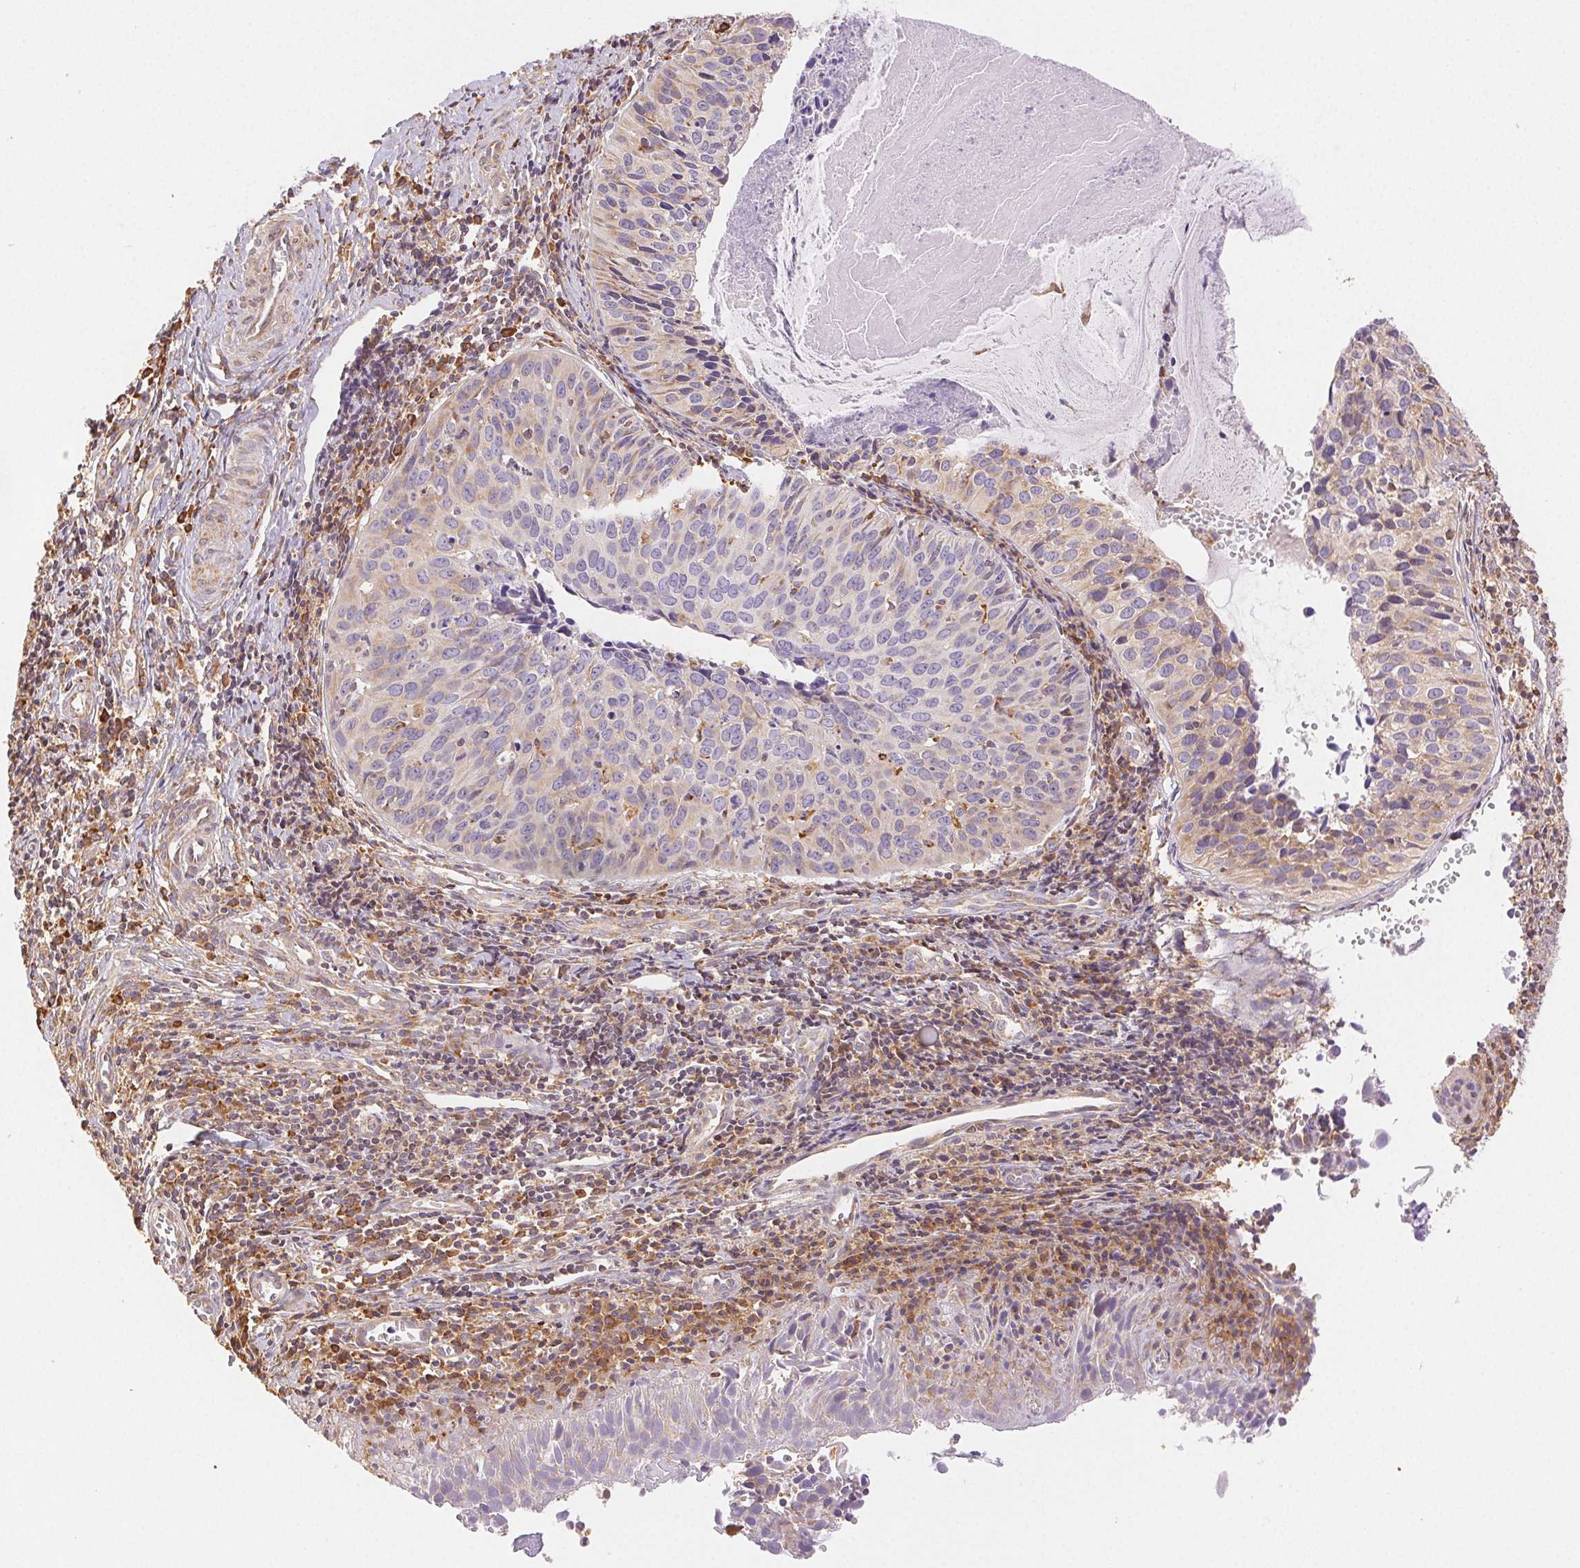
{"staining": {"intensity": "weak", "quantity": "25%-75%", "location": "cytoplasmic/membranous"}, "tissue": "cervical cancer", "cell_type": "Tumor cells", "image_type": "cancer", "snomed": [{"axis": "morphology", "description": "Squamous cell carcinoma, NOS"}, {"axis": "topography", "description": "Cervix"}], "caption": "This photomicrograph exhibits IHC staining of cervical cancer, with low weak cytoplasmic/membranous staining in about 25%-75% of tumor cells.", "gene": "ENTREP1", "patient": {"sex": "female", "age": 31}}